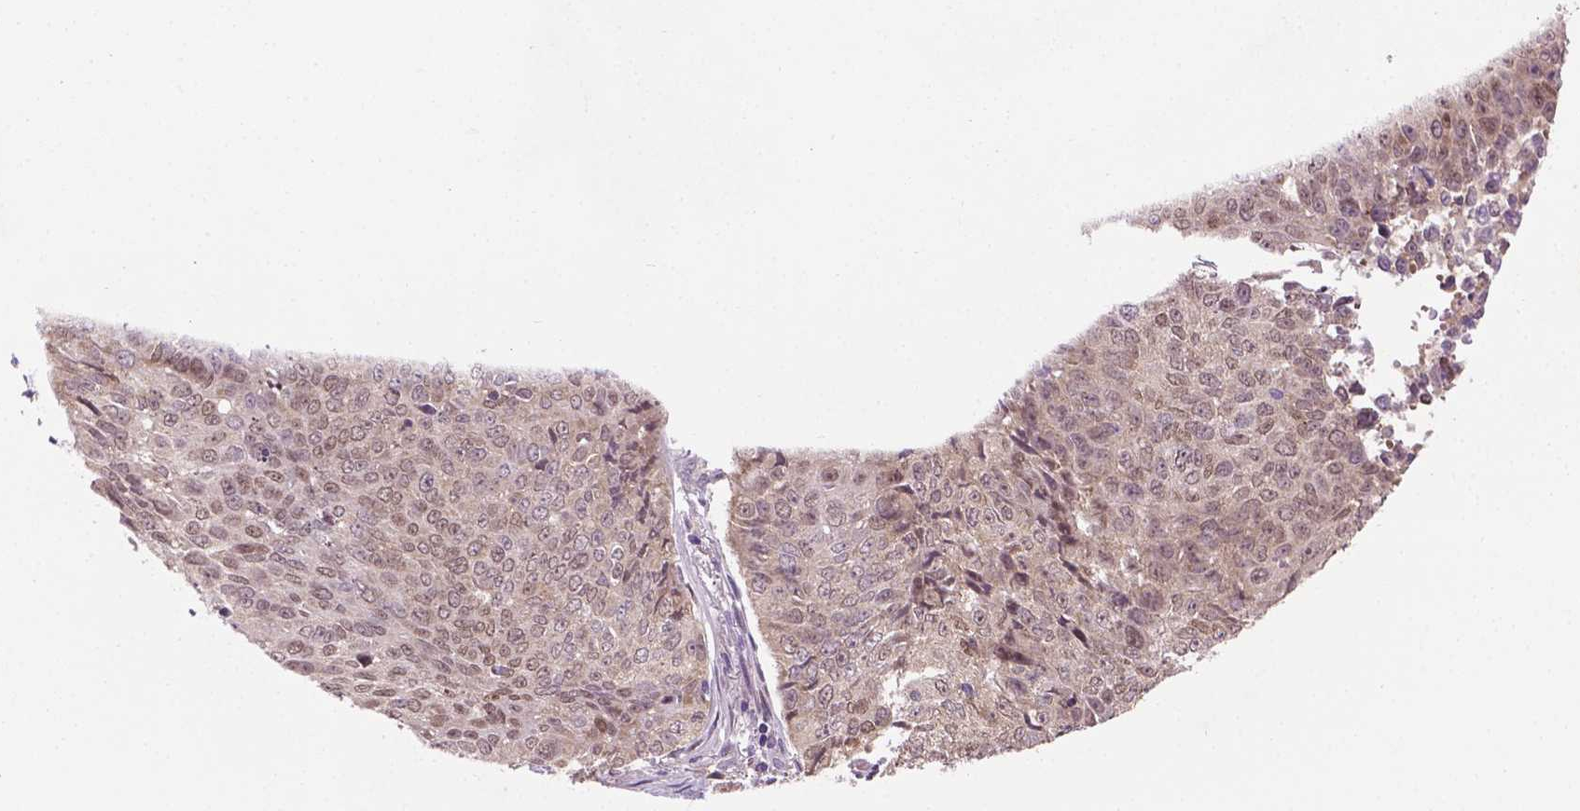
{"staining": {"intensity": "weak", "quantity": "25%-75%", "location": "nuclear"}, "tissue": "lung cancer", "cell_type": "Tumor cells", "image_type": "cancer", "snomed": [{"axis": "morphology", "description": "Normal tissue, NOS"}, {"axis": "morphology", "description": "Squamous cell carcinoma, NOS"}, {"axis": "topography", "description": "Bronchus"}, {"axis": "topography", "description": "Lung"}], "caption": "About 25%-75% of tumor cells in human lung cancer (squamous cell carcinoma) display weak nuclear protein expression as visualized by brown immunohistochemical staining.", "gene": "IRF6", "patient": {"sex": "male", "age": 64}}